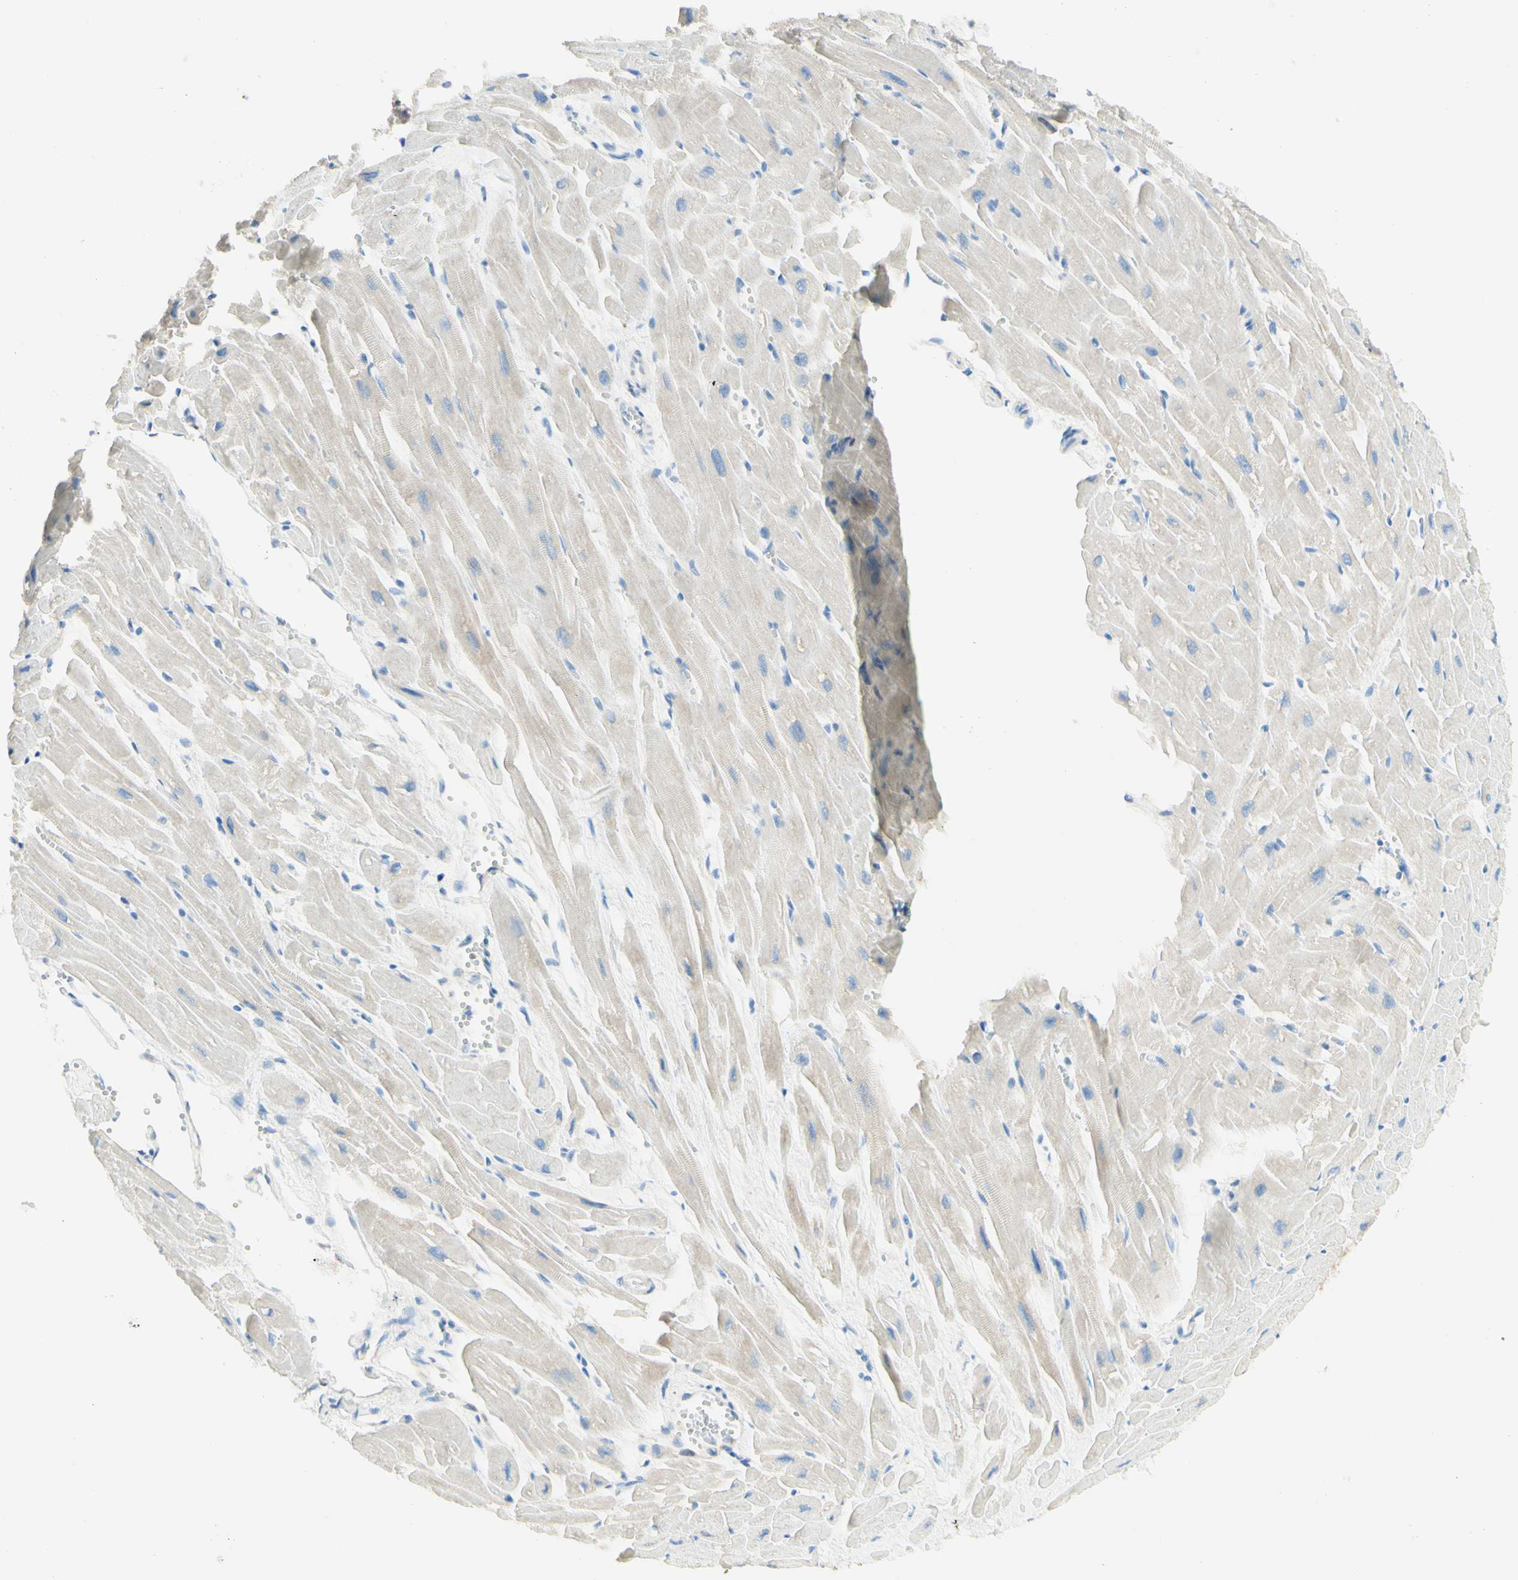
{"staining": {"intensity": "negative", "quantity": "none", "location": "none"}, "tissue": "heart muscle", "cell_type": "Cardiomyocytes", "image_type": "normal", "snomed": [{"axis": "morphology", "description": "Normal tissue, NOS"}, {"axis": "topography", "description": "Heart"}], "caption": "Photomicrograph shows no protein expression in cardiomyocytes of unremarkable heart muscle.", "gene": "ARMC10", "patient": {"sex": "female", "age": 19}}